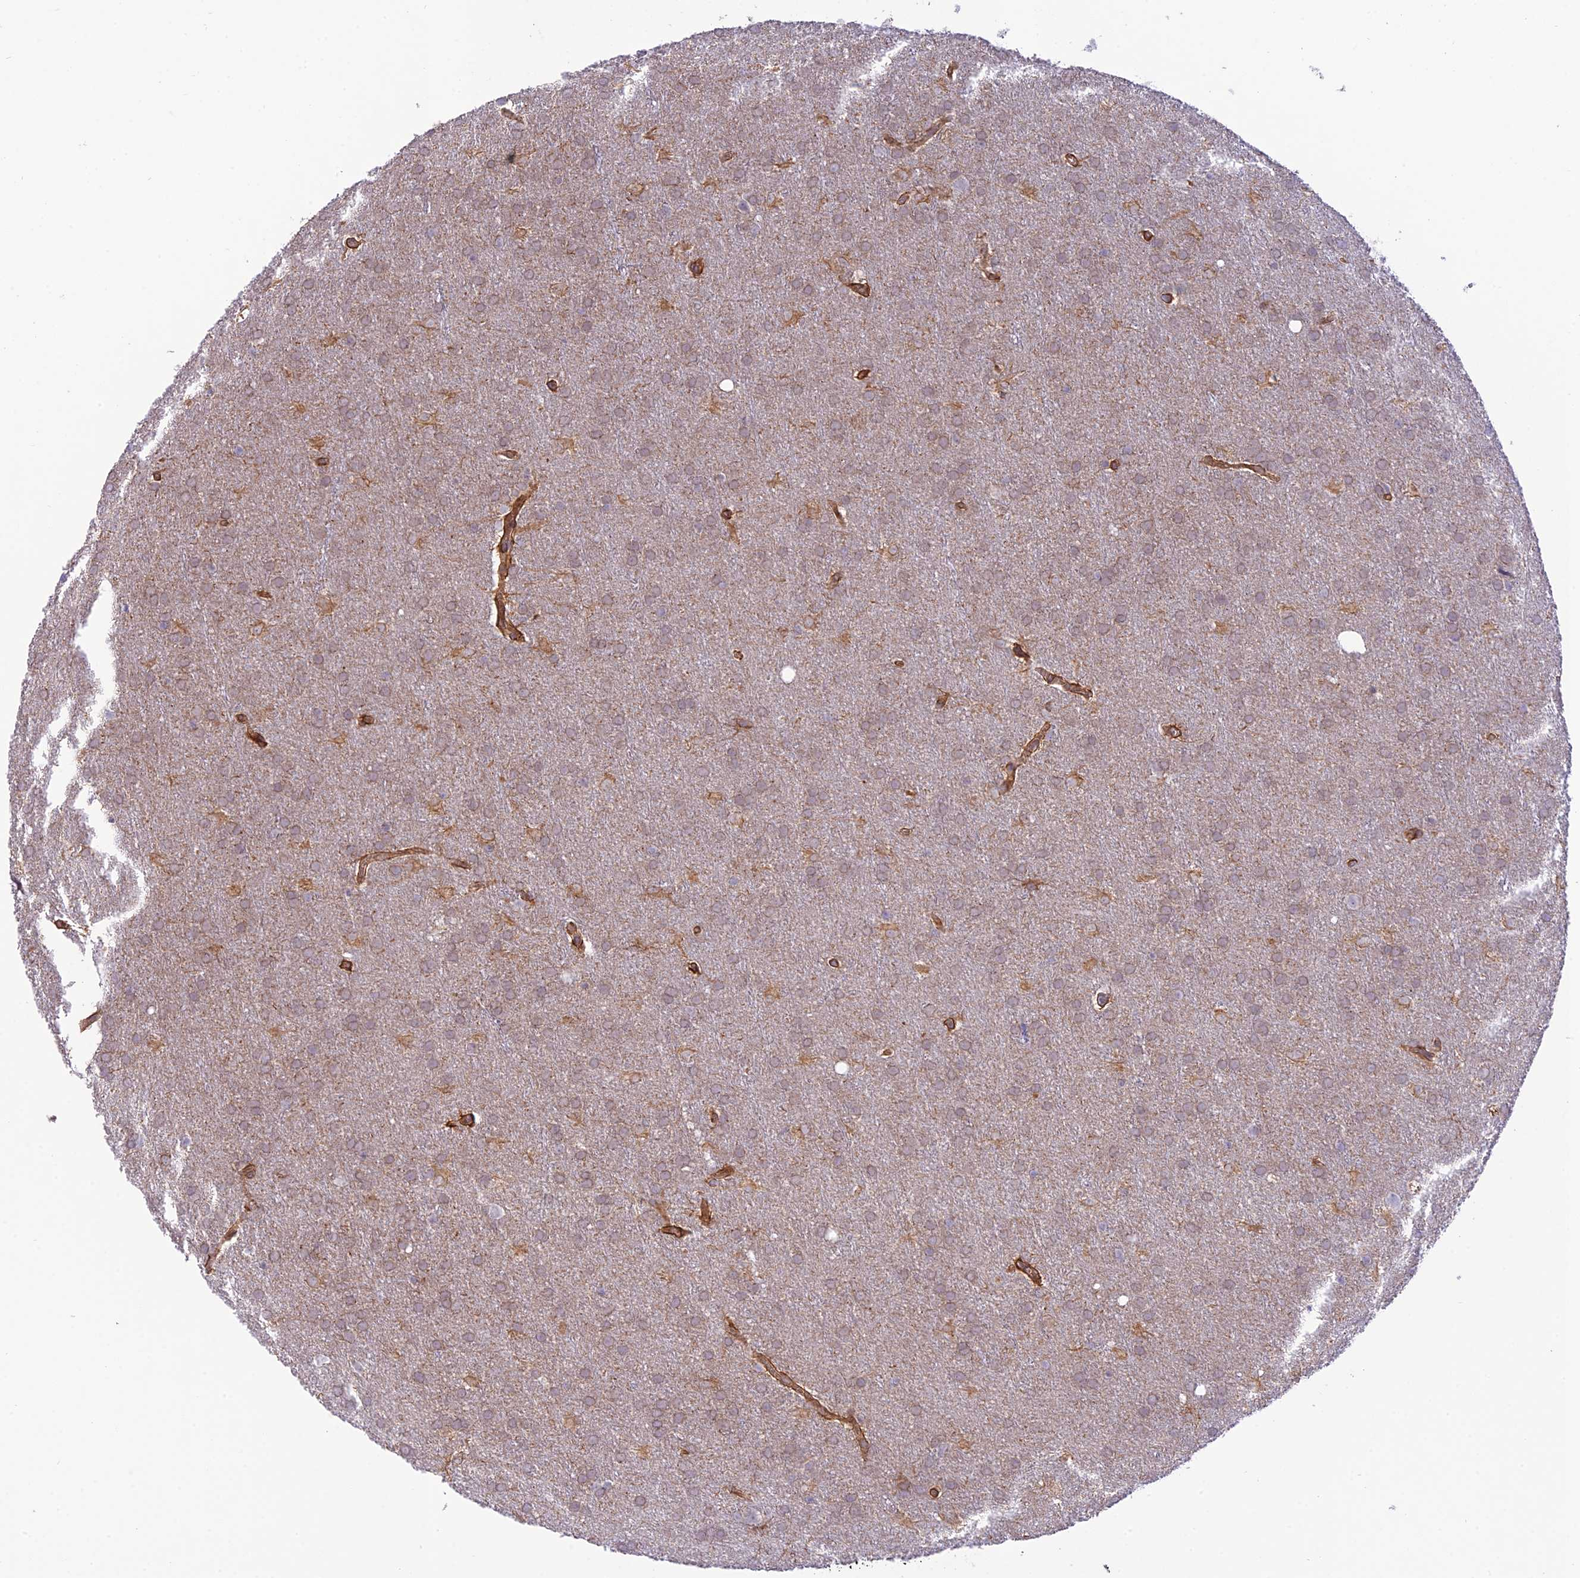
{"staining": {"intensity": "weak", "quantity": "25%-75%", "location": "cytoplasmic/membranous"}, "tissue": "glioma", "cell_type": "Tumor cells", "image_type": "cancer", "snomed": [{"axis": "morphology", "description": "Glioma, malignant, Low grade"}, {"axis": "topography", "description": "Brain"}], "caption": "The immunohistochemical stain shows weak cytoplasmic/membranous staining in tumor cells of glioma tissue.", "gene": "EXOC3L4", "patient": {"sex": "female", "age": 32}}